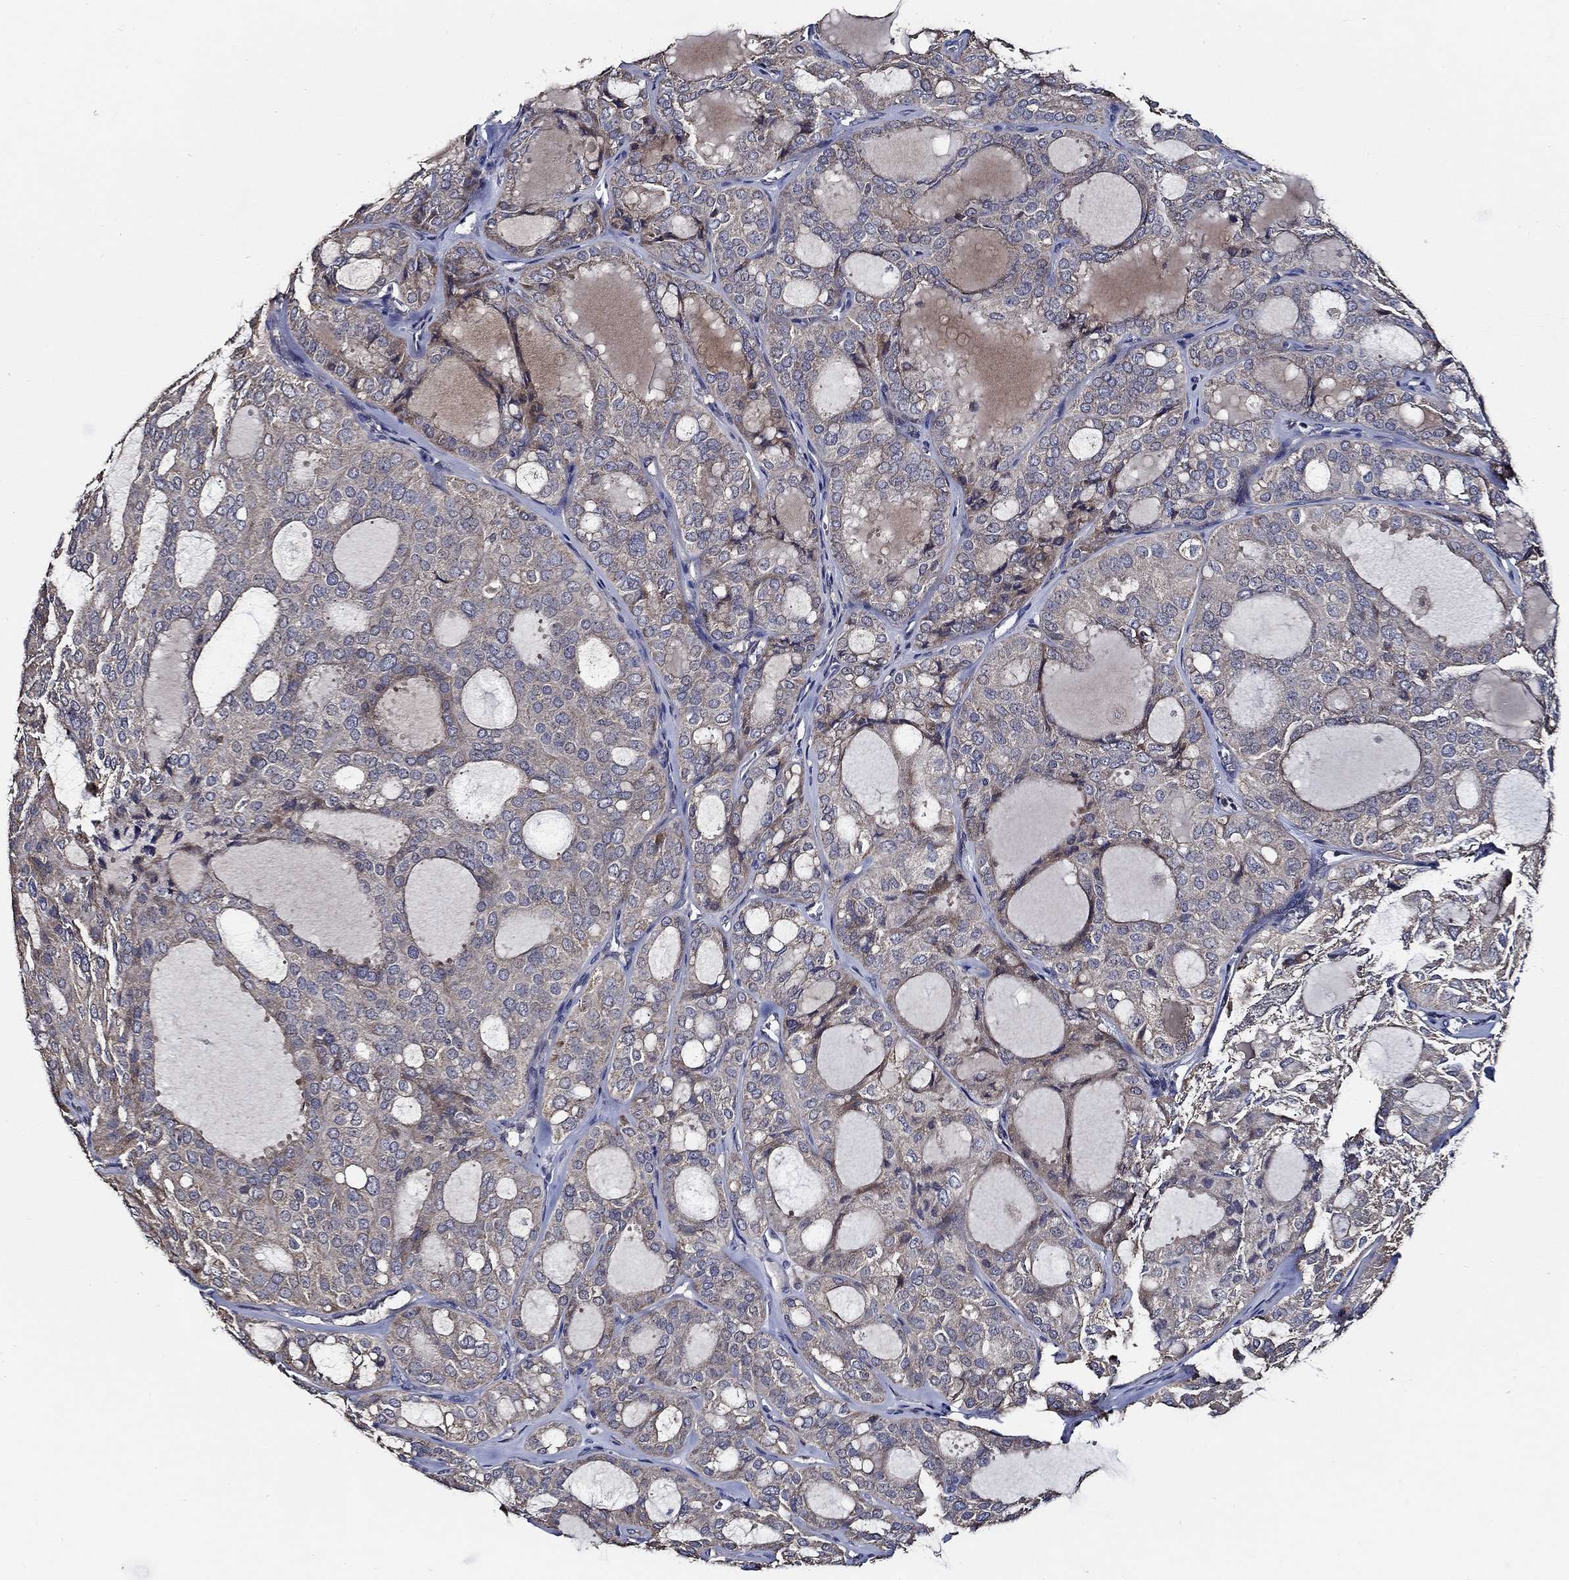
{"staining": {"intensity": "negative", "quantity": "none", "location": "none"}, "tissue": "thyroid cancer", "cell_type": "Tumor cells", "image_type": "cancer", "snomed": [{"axis": "morphology", "description": "Follicular adenoma carcinoma, NOS"}, {"axis": "topography", "description": "Thyroid gland"}], "caption": "Tumor cells are negative for brown protein staining in thyroid cancer.", "gene": "WDR53", "patient": {"sex": "male", "age": 75}}